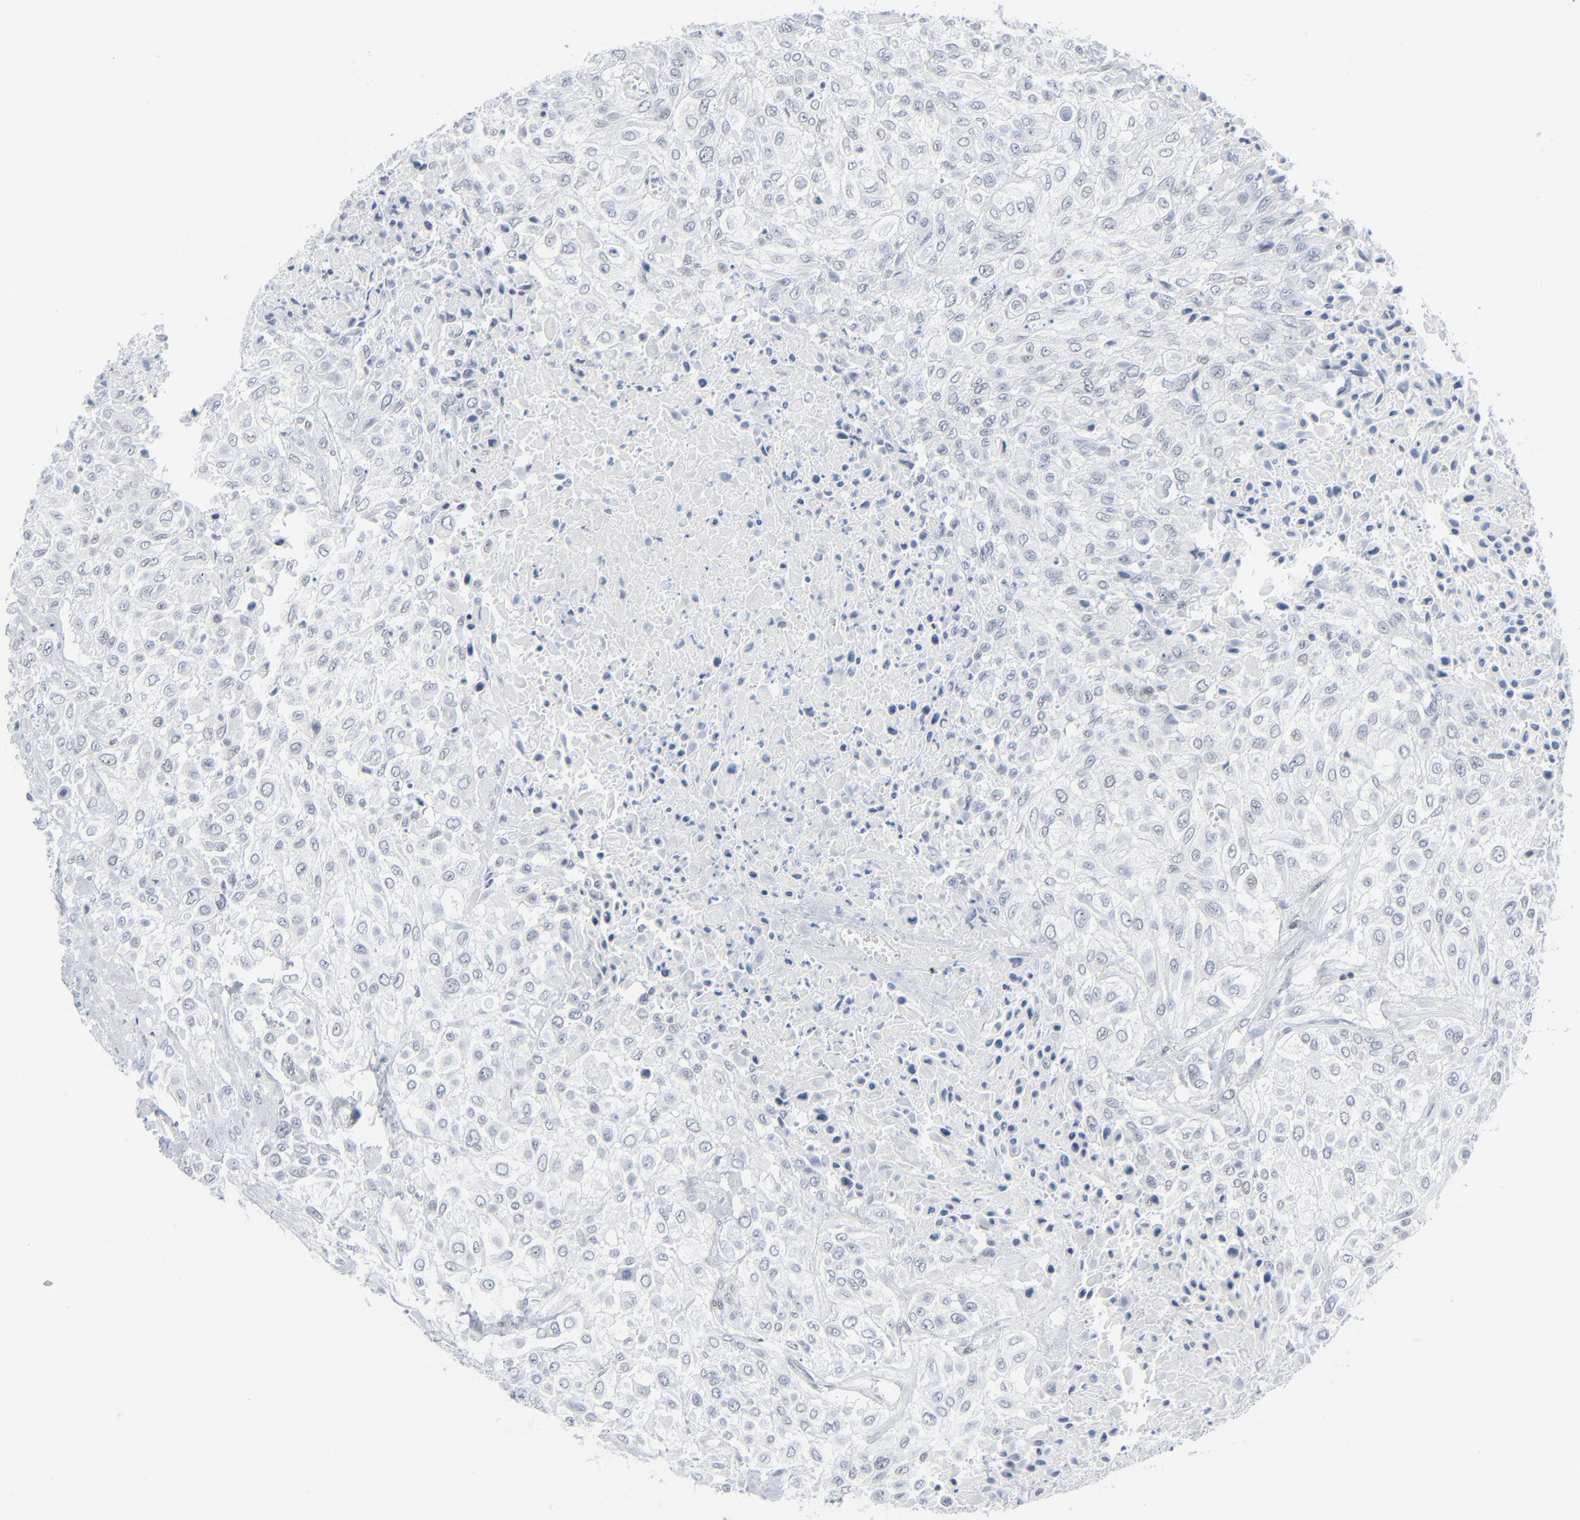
{"staining": {"intensity": "weak", "quantity": "25%-75%", "location": "nuclear"}, "tissue": "urothelial cancer", "cell_type": "Tumor cells", "image_type": "cancer", "snomed": [{"axis": "morphology", "description": "Urothelial carcinoma, High grade"}, {"axis": "topography", "description": "Urinary bladder"}], "caption": "There is low levels of weak nuclear expression in tumor cells of urothelial carcinoma (high-grade), as demonstrated by immunohistochemical staining (brown color).", "gene": "SIRT1", "patient": {"sex": "male", "age": 57}}